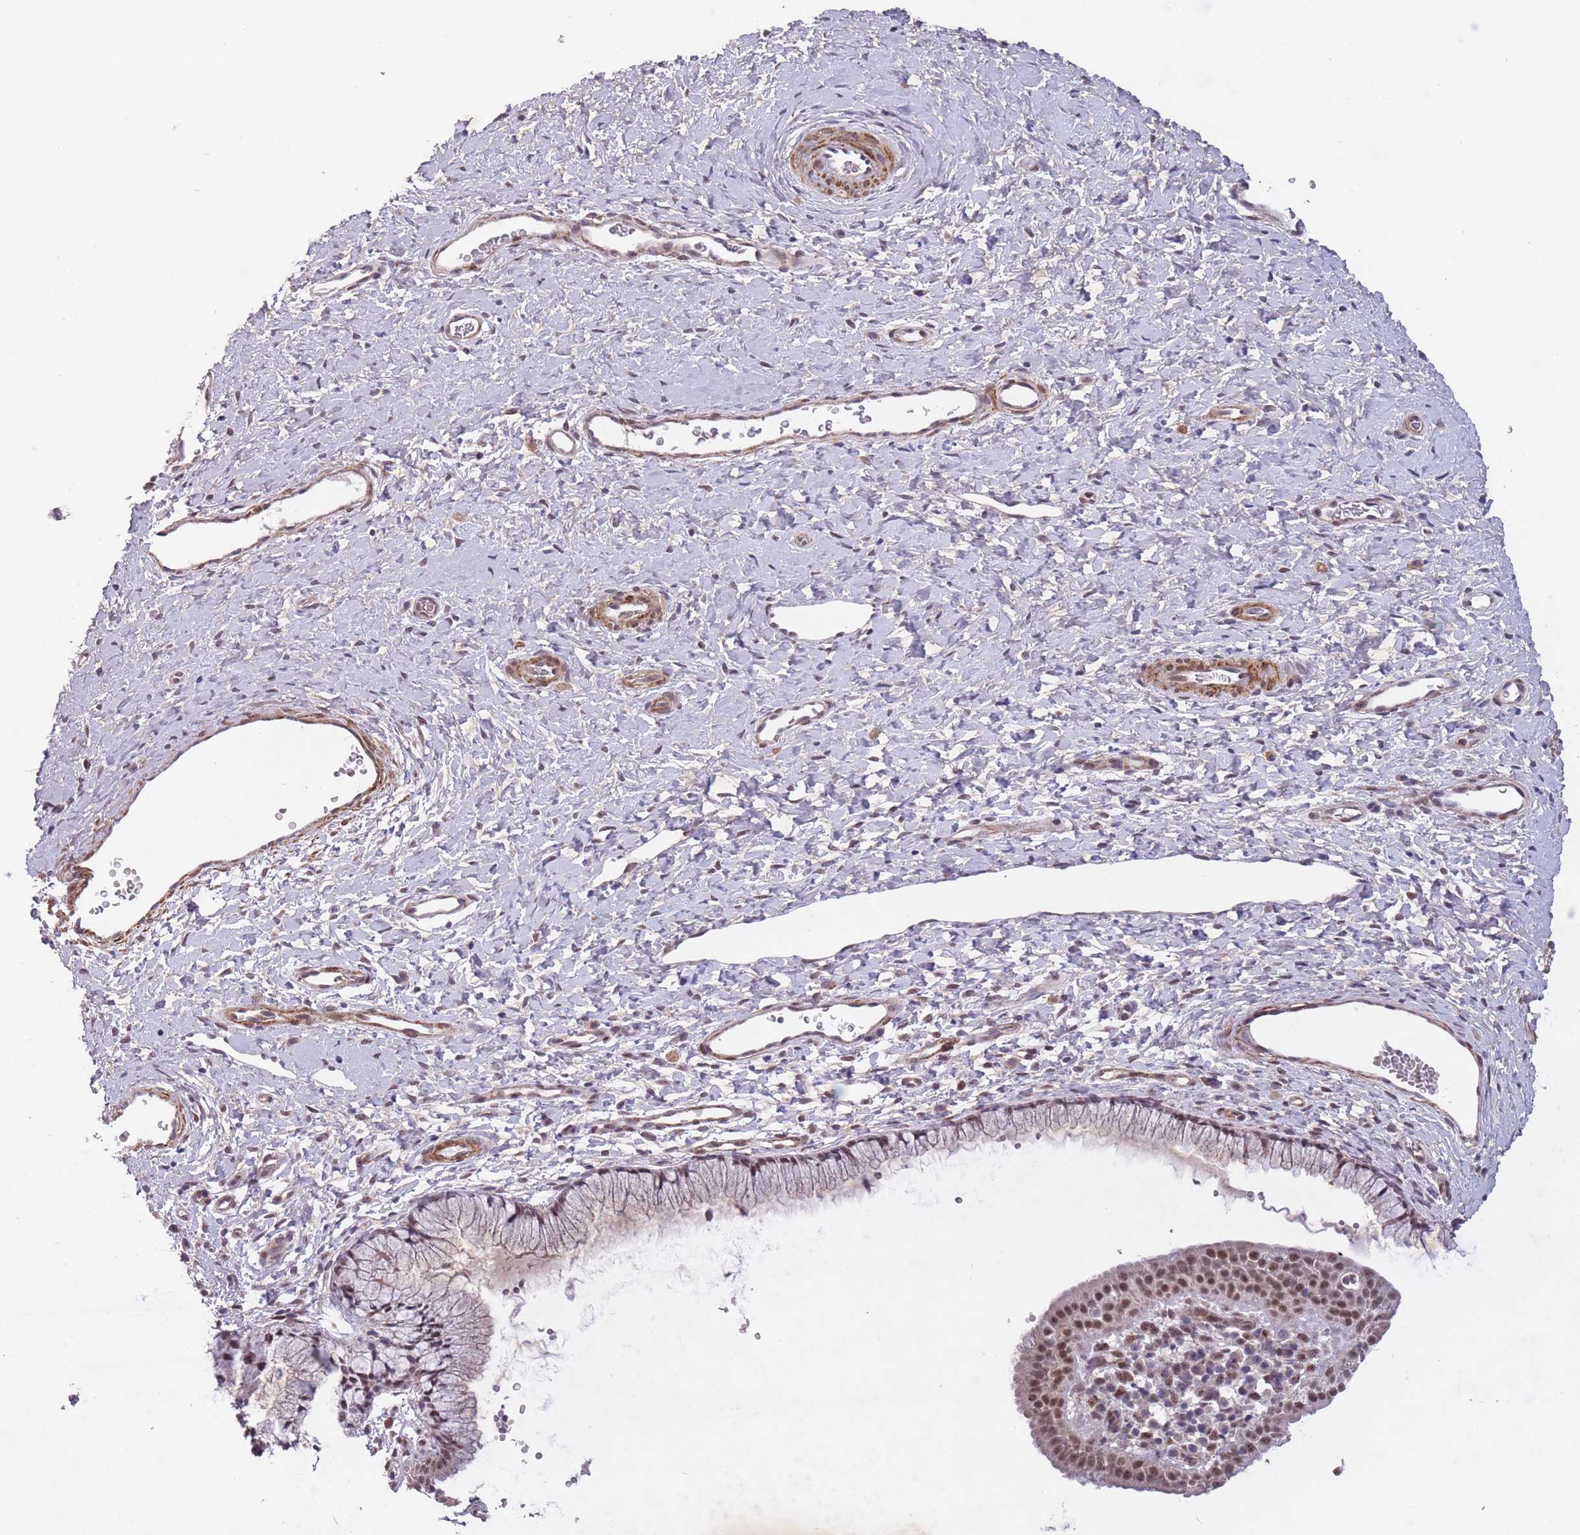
{"staining": {"intensity": "moderate", "quantity": "<25%", "location": "nuclear"}, "tissue": "cervix", "cell_type": "Glandular cells", "image_type": "normal", "snomed": [{"axis": "morphology", "description": "Normal tissue, NOS"}, {"axis": "topography", "description": "Cervix"}], "caption": "Glandular cells display low levels of moderate nuclear expression in about <25% of cells in normal human cervix. (Brightfield microscopy of DAB IHC at high magnification).", "gene": "CBX6", "patient": {"sex": "female", "age": 36}}